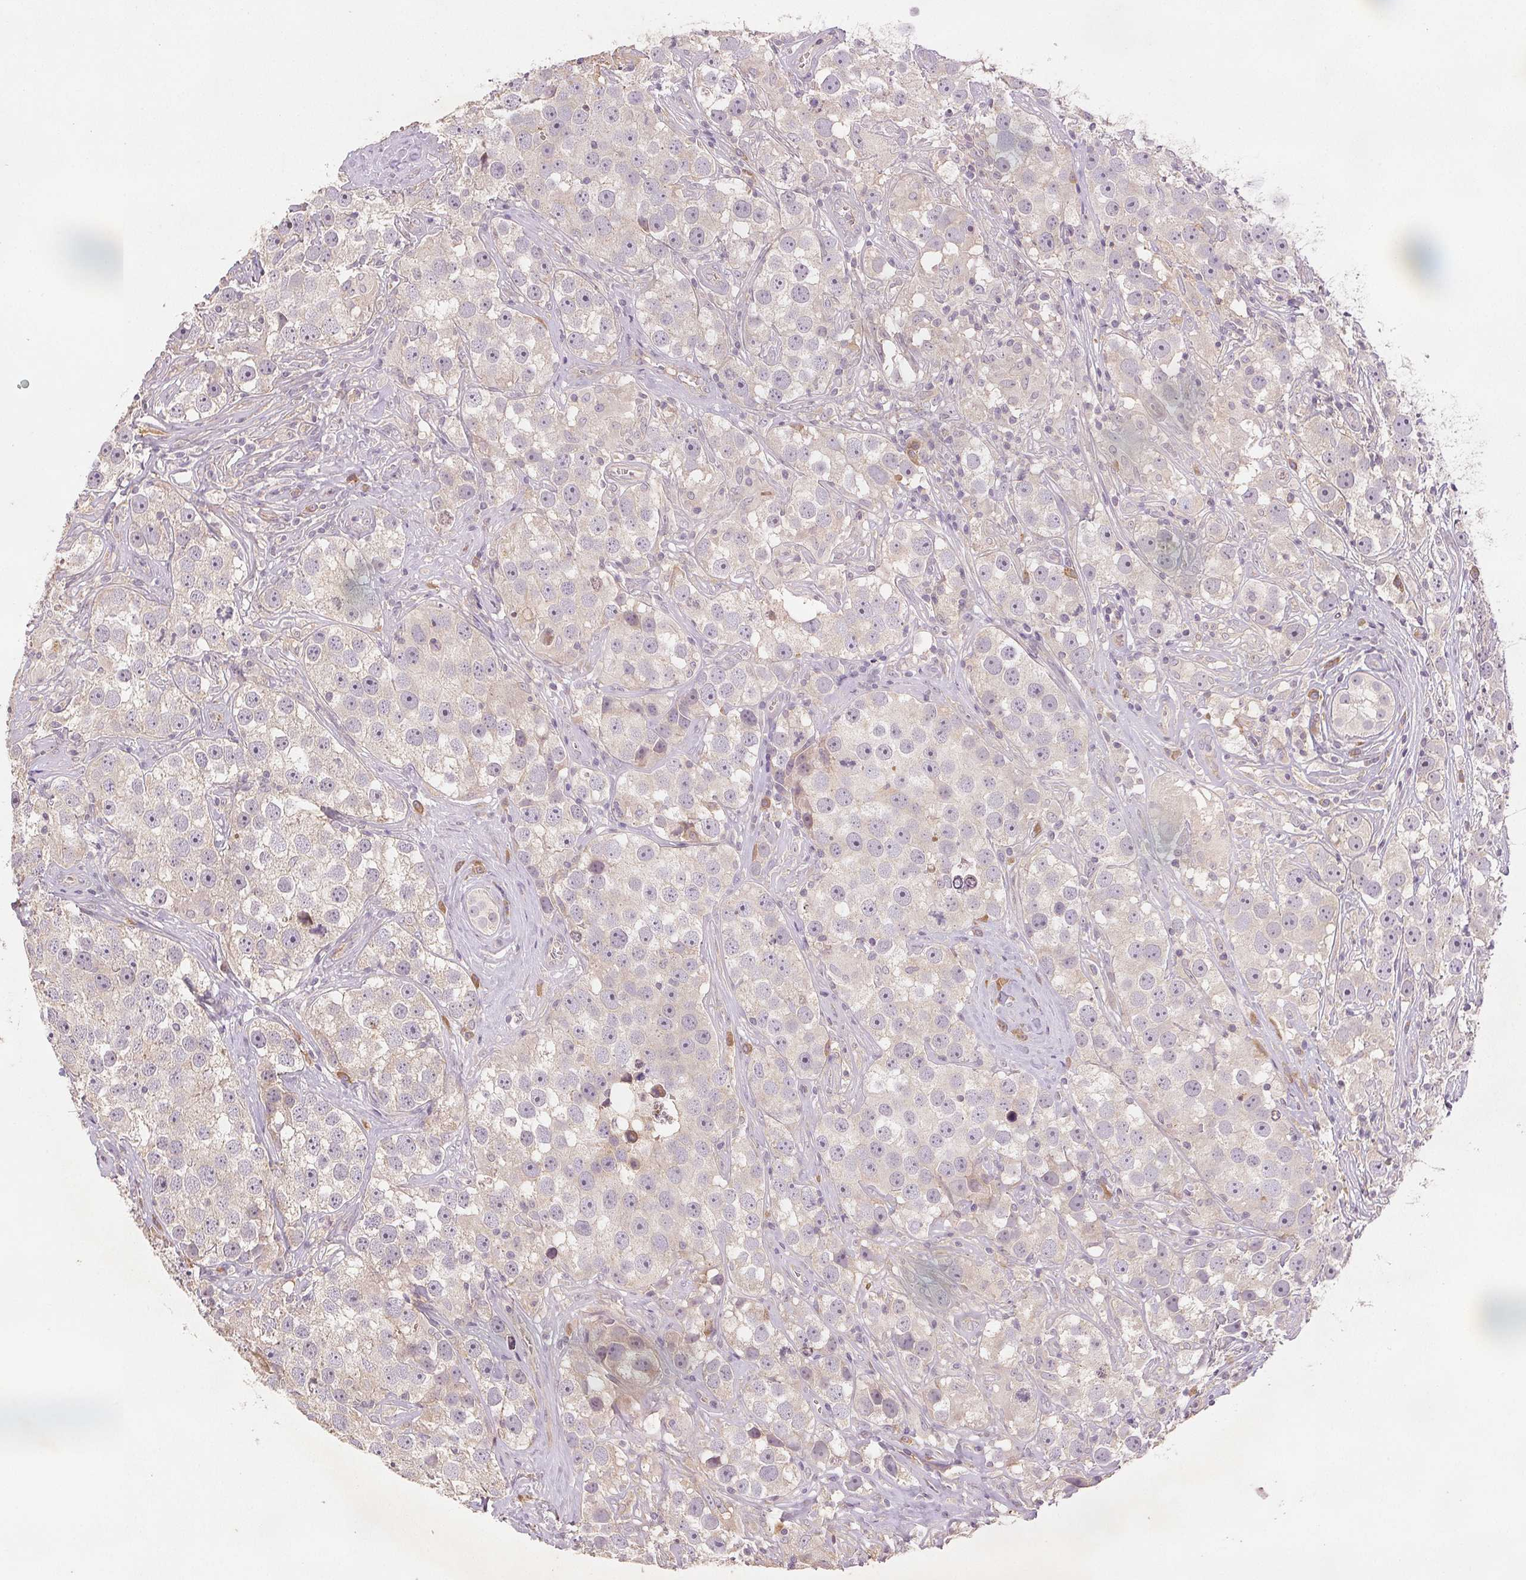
{"staining": {"intensity": "negative", "quantity": "none", "location": "none"}, "tissue": "testis cancer", "cell_type": "Tumor cells", "image_type": "cancer", "snomed": [{"axis": "morphology", "description": "Seminoma, NOS"}, {"axis": "topography", "description": "Testis"}], "caption": "Protein analysis of seminoma (testis) reveals no significant positivity in tumor cells.", "gene": "YIF1B", "patient": {"sex": "male", "age": 49}}